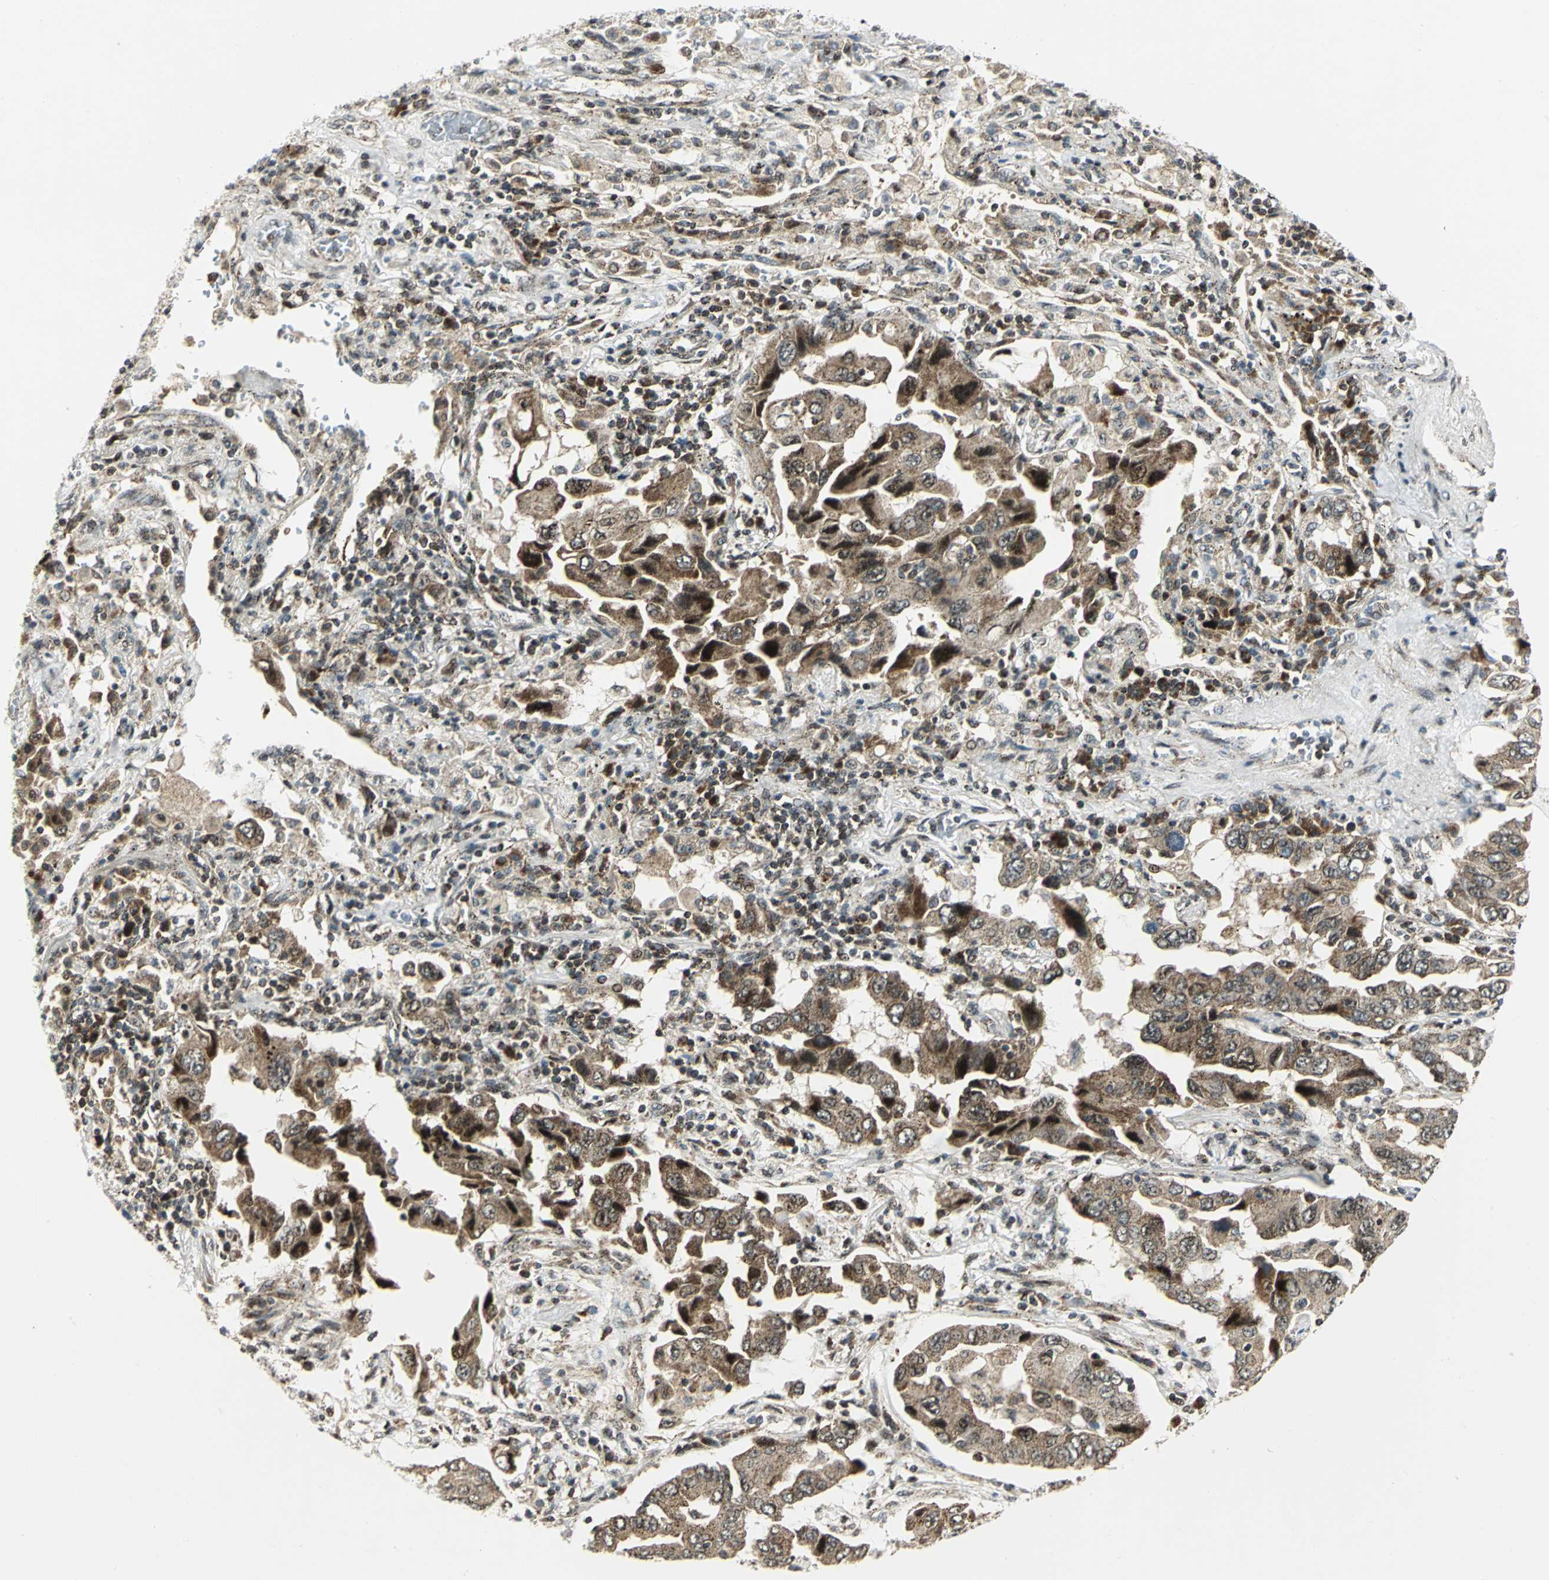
{"staining": {"intensity": "moderate", "quantity": ">75%", "location": "cytoplasmic/membranous,nuclear"}, "tissue": "lung cancer", "cell_type": "Tumor cells", "image_type": "cancer", "snomed": [{"axis": "morphology", "description": "Adenocarcinoma, NOS"}, {"axis": "topography", "description": "Lung"}], "caption": "Protein staining of lung adenocarcinoma tissue reveals moderate cytoplasmic/membranous and nuclear staining in approximately >75% of tumor cells. The protein is shown in brown color, while the nuclei are stained blue.", "gene": "ATP6V1A", "patient": {"sex": "female", "age": 65}}